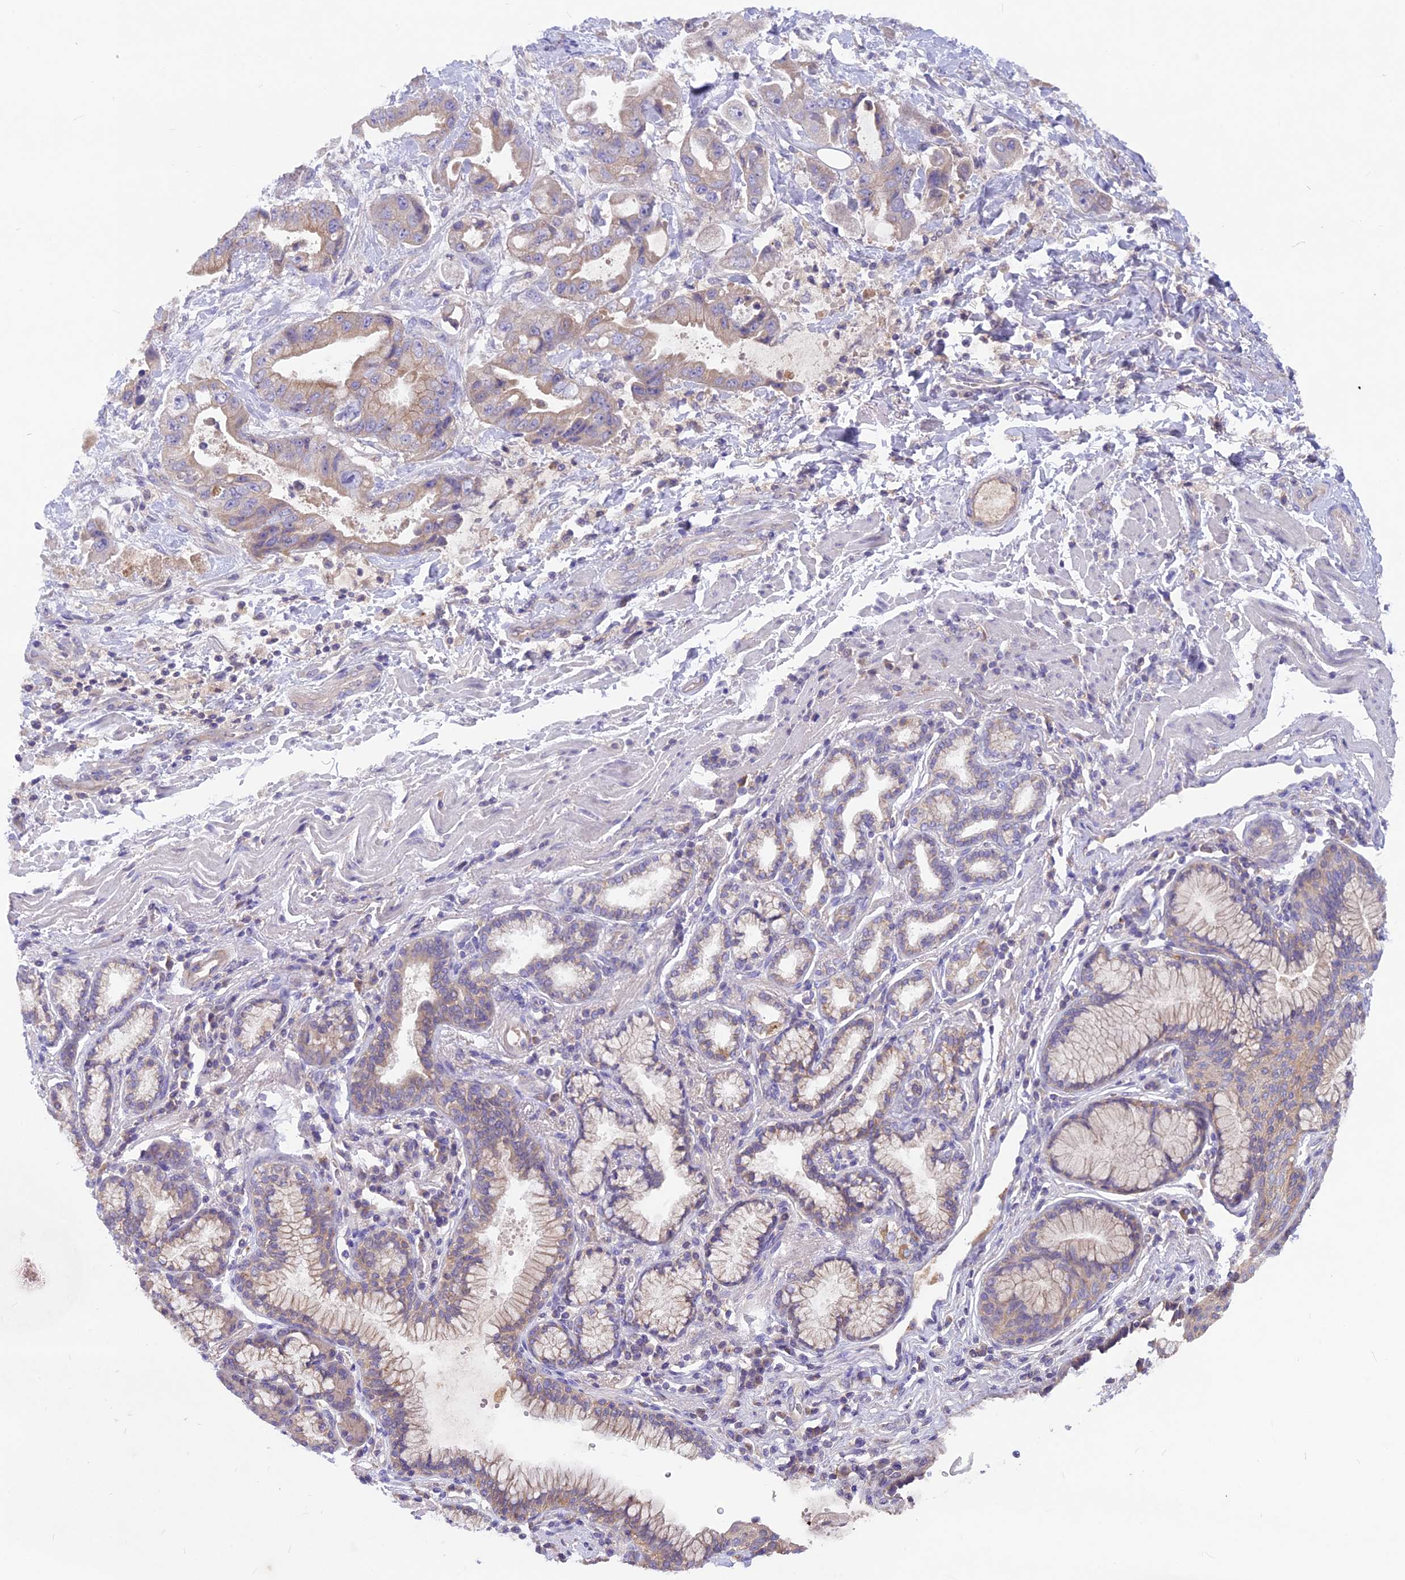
{"staining": {"intensity": "weak", "quantity": "25%-75%", "location": "cytoplasmic/membranous"}, "tissue": "stomach cancer", "cell_type": "Tumor cells", "image_type": "cancer", "snomed": [{"axis": "morphology", "description": "Adenocarcinoma, NOS"}, {"axis": "topography", "description": "Stomach"}], "caption": "DAB immunohistochemical staining of stomach adenocarcinoma exhibits weak cytoplasmic/membranous protein expression in approximately 25%-75% of tumor cells.", "gene": "PZP", "patient": {"sex": "male", "age": 62}}